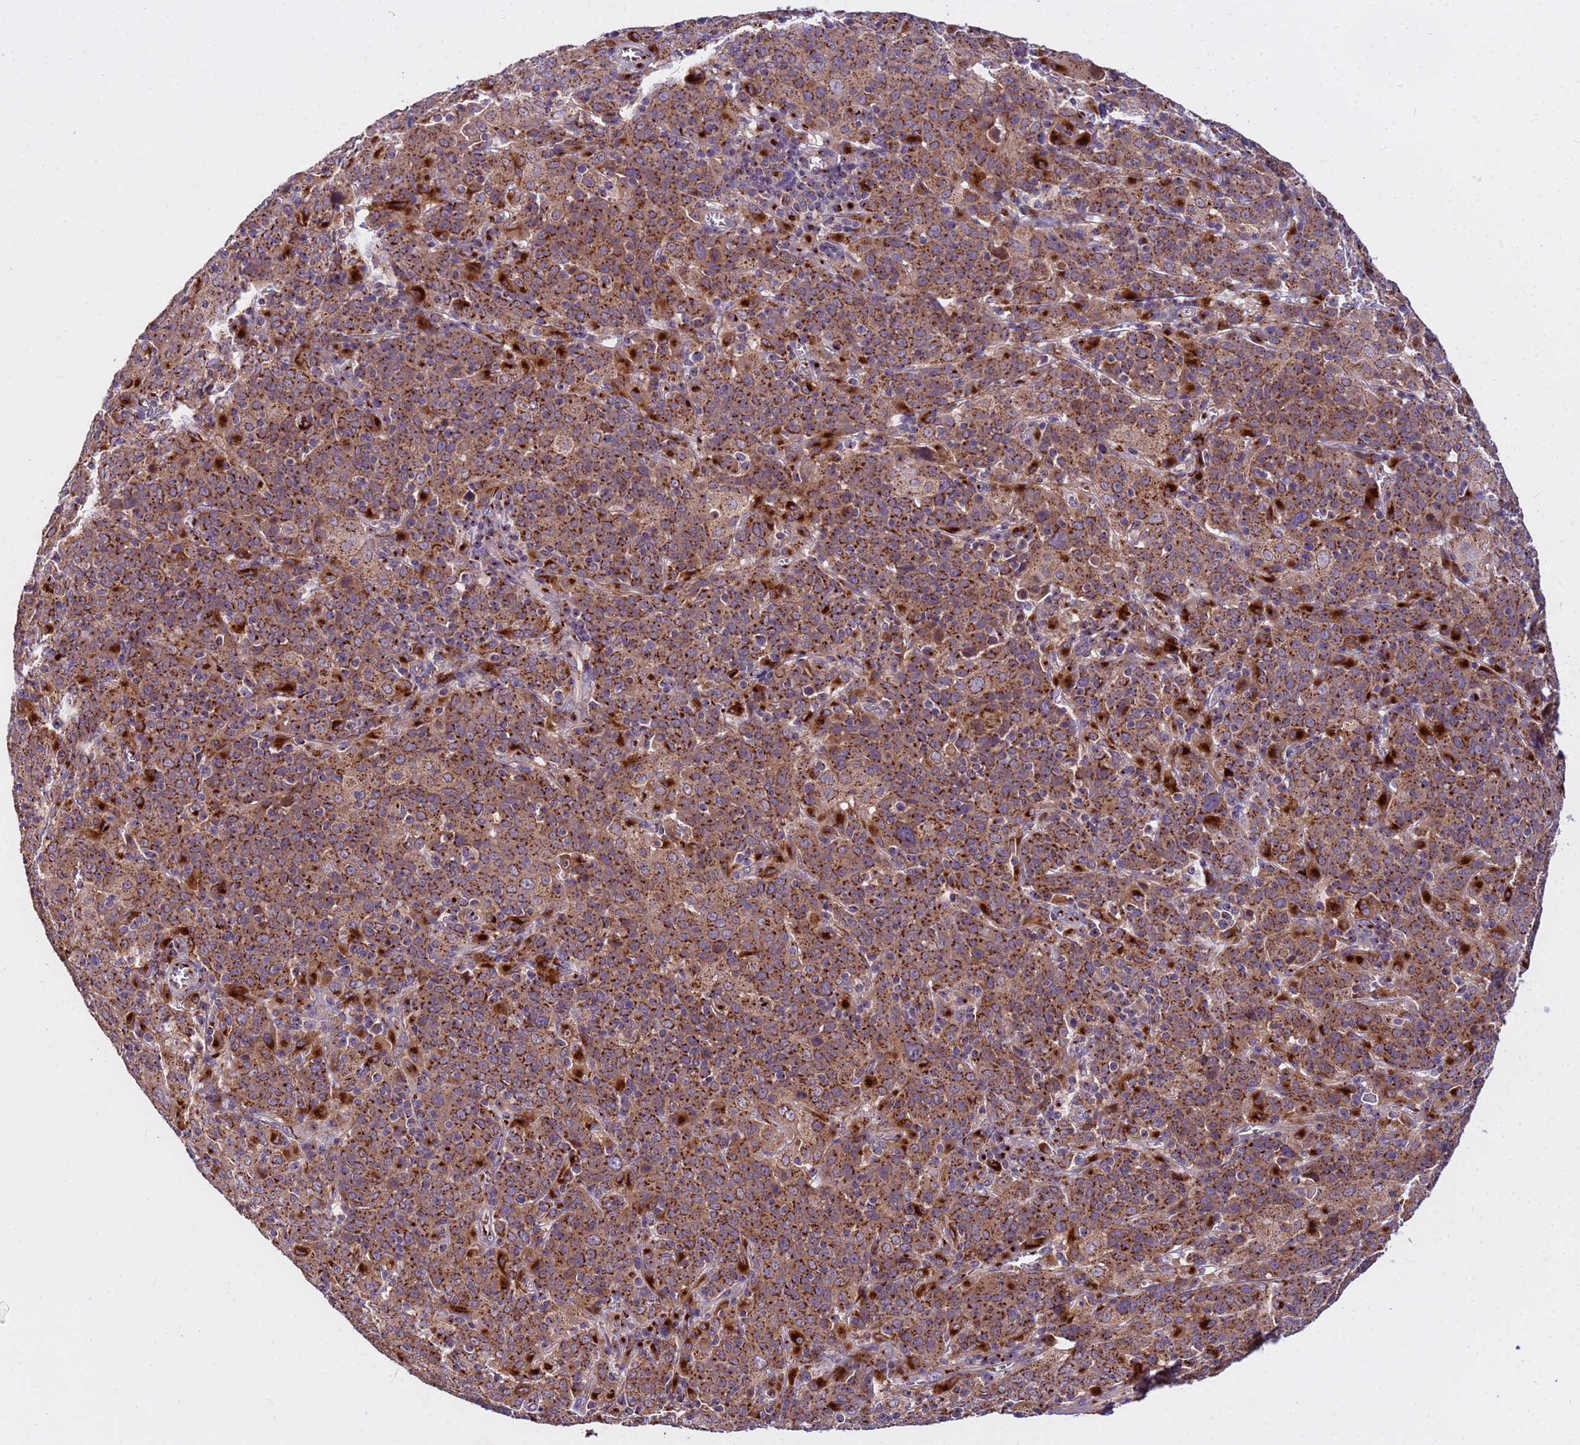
{"staining": {"intensity": "strong", "quantity": ">75%", "location": "cytoplasmic/membranous"}, "tissue": "cervical cancer", "cell_type": "Tumor cells", "image_type": "cancer", "snomed": [{"axis": "morphology", "description": "Squamous cell carcinoma, NOS"}, {"axis": "topography", "description": "Cervix"}], "caption": "Immunohistochemistry image of neoplastic tissue: human cervical squamous cell carcinoma stained using IHC exhibits high levels of strong protein expression localized specifically in the cytoplasmic/membranous of tumor cells, appearing as a cytoplasmic/membranous brown color.", "gene": "HPS3", "patient": {"sex": "female", "age": 67}}